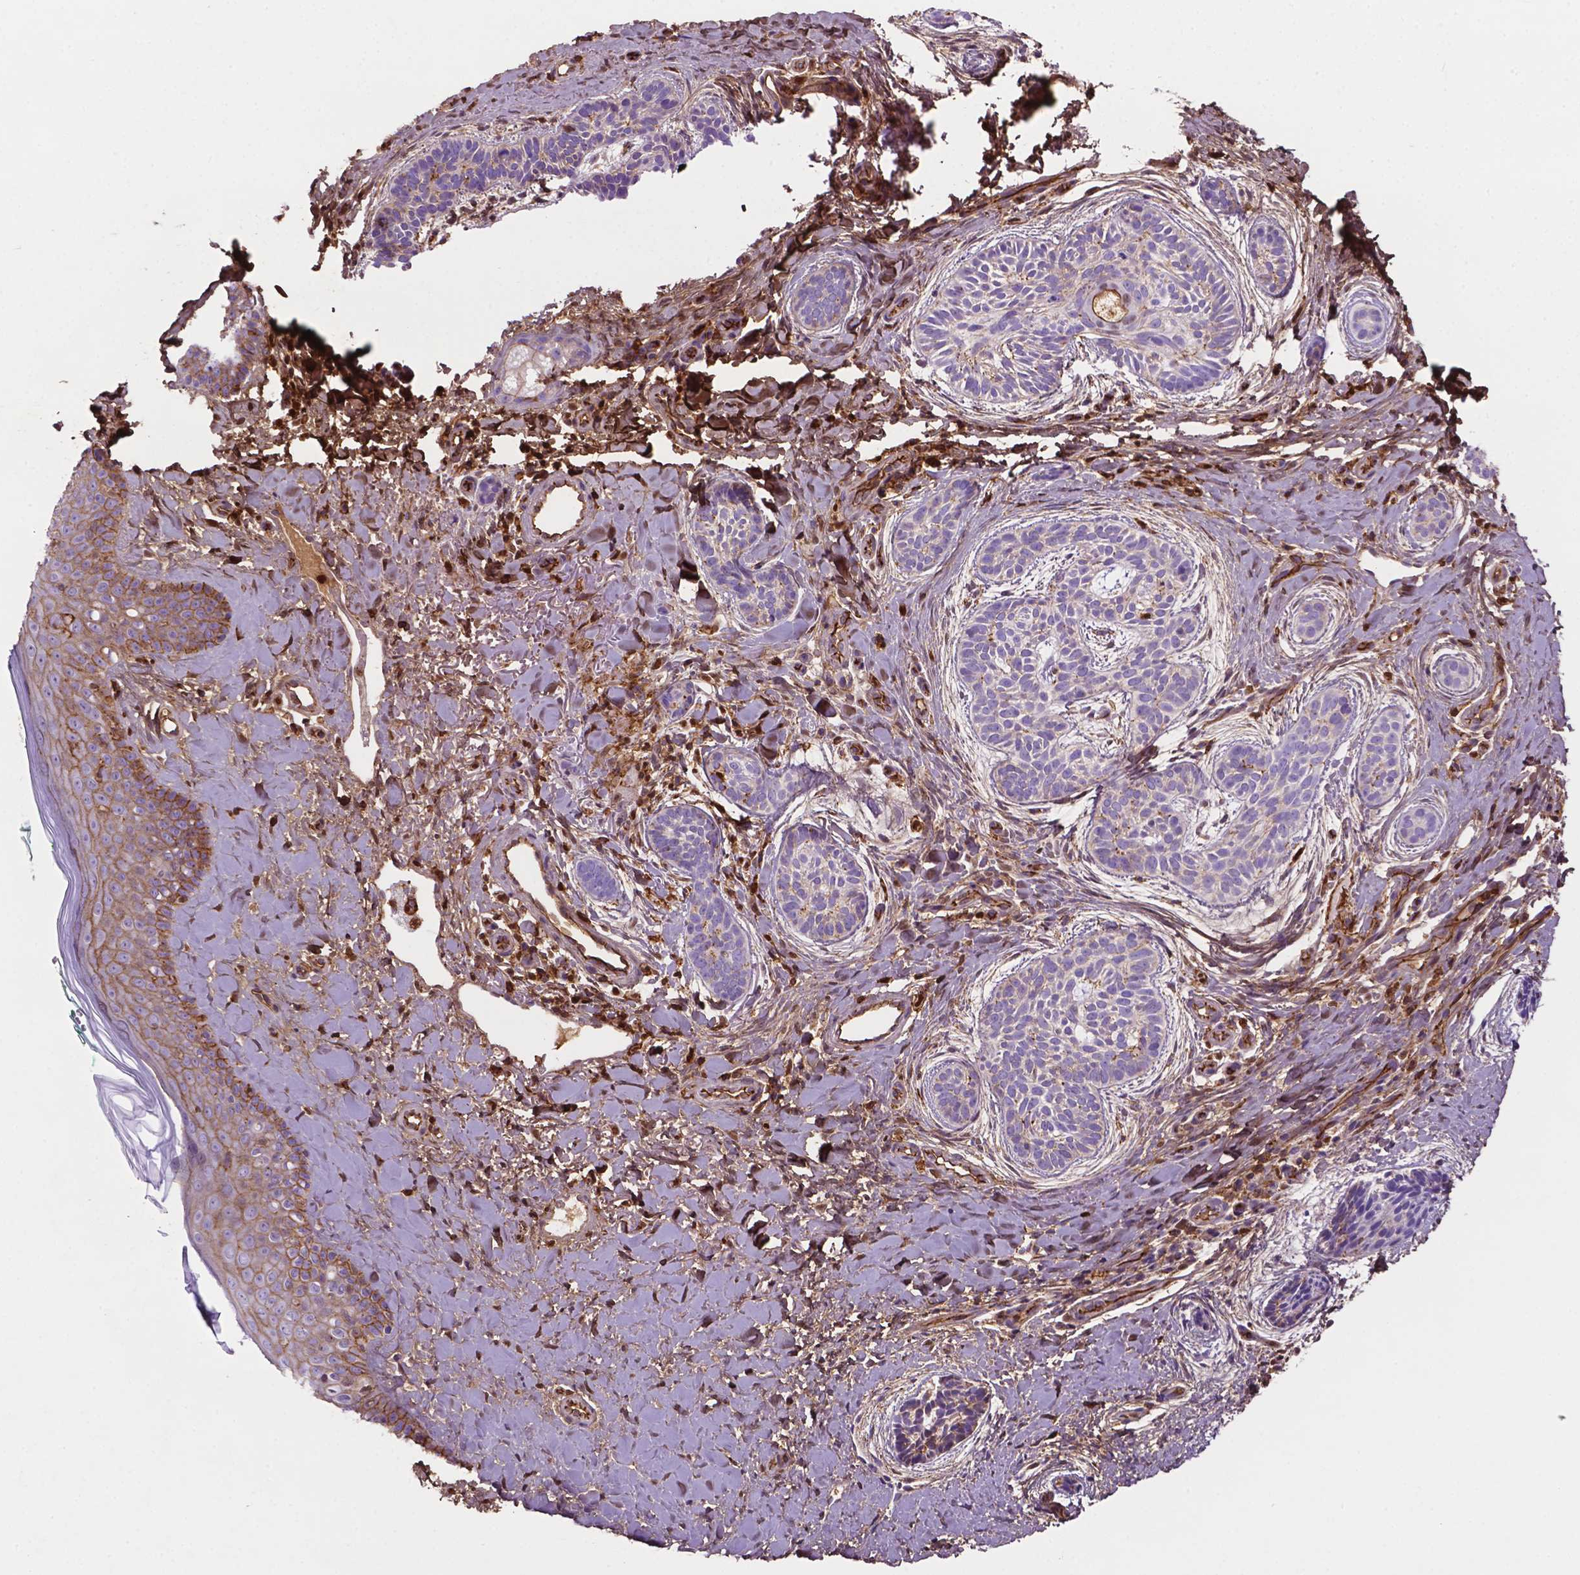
{"staining": {"intensity": "negative", "quantity": "none", "location": "none"}, "tissue": "skin cancer", "cell_type": "Tumor cells", "image_type": "cancer", "snomed": [{"axis": "morphology", "description": "Basal cell carcinoma"}, {"axis": "topography", "description": "Skin"}], "caption": "This is an immunohistochemistry (IHC) image of human basal cell carcinoma (skin). There is no positivity in tumor cells.", "gene": "DCN", "patient": {"sex": "male", "age": 63}}